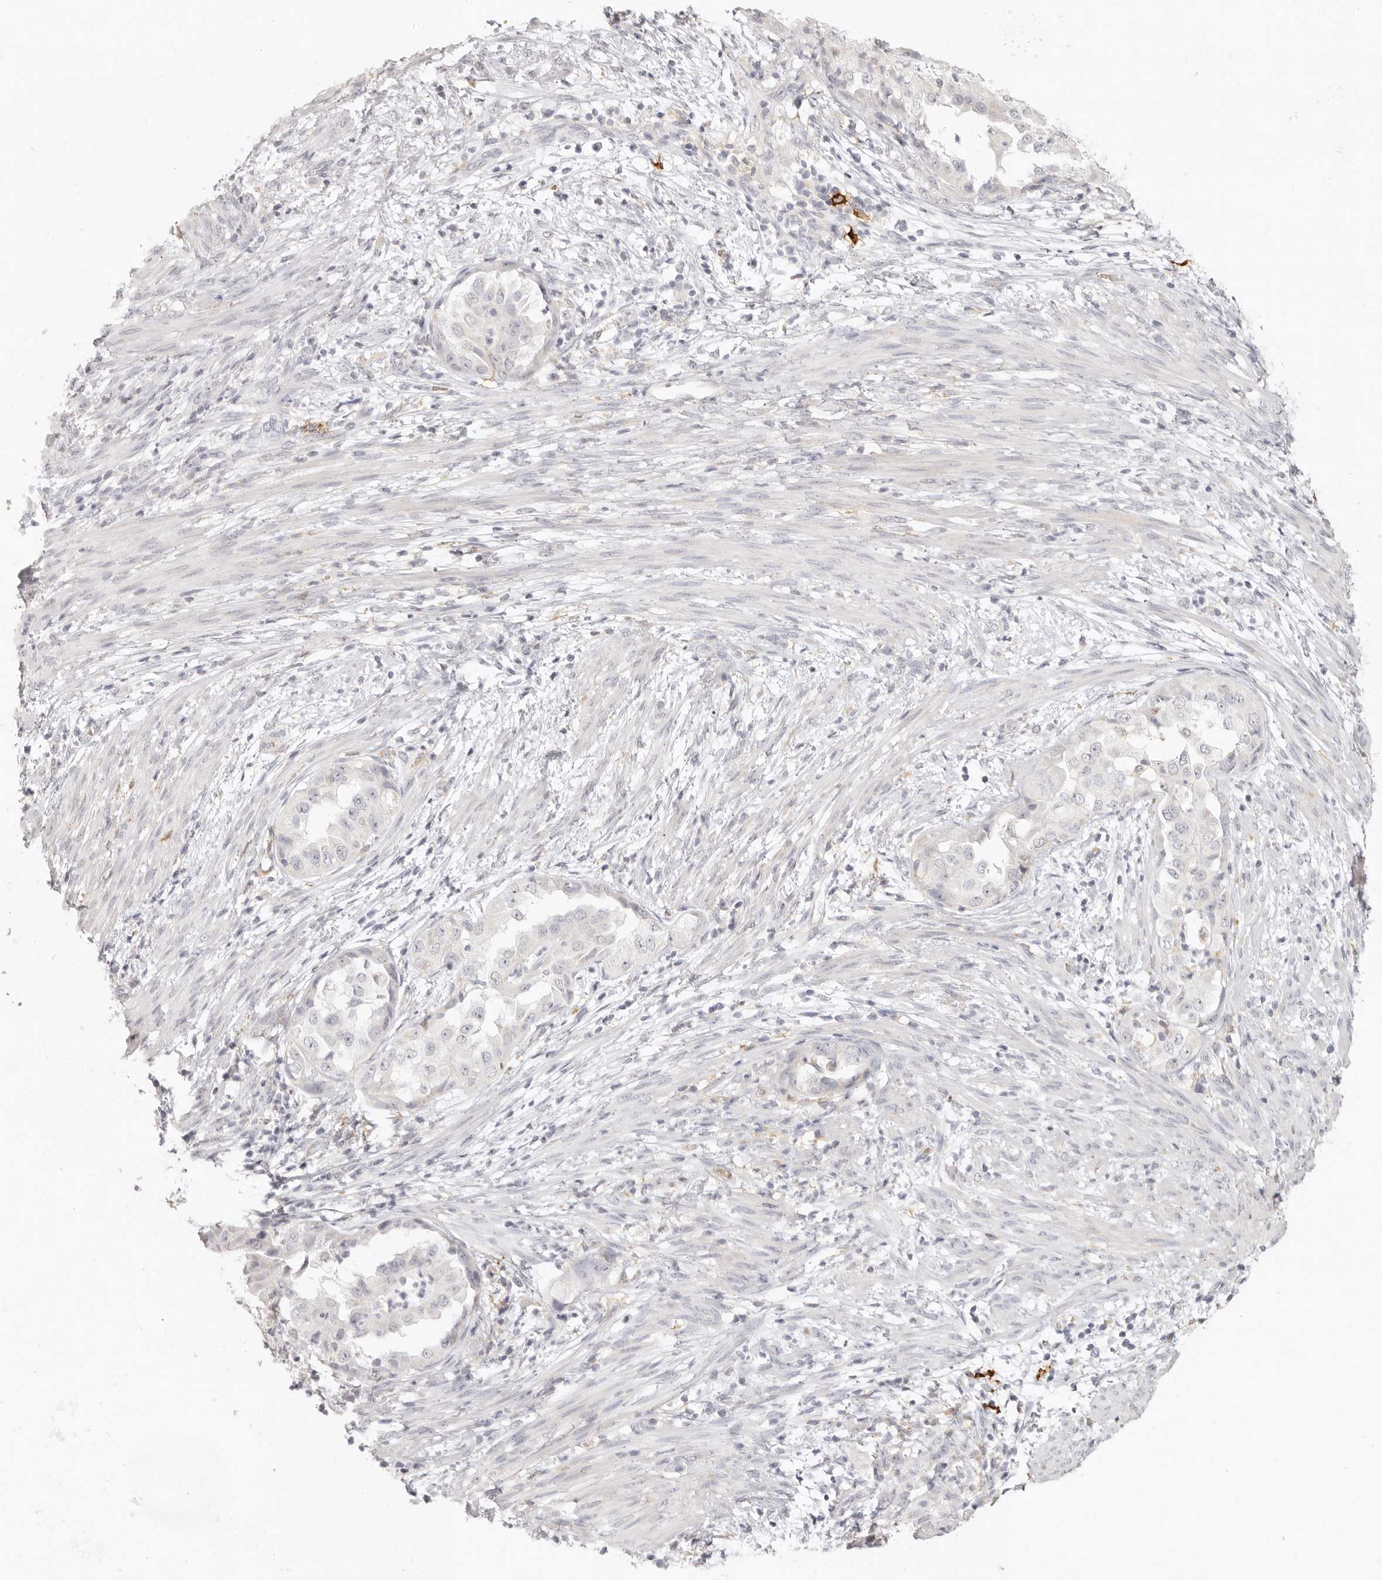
{"staining": {"intensity": "negative", "quantity": "none", "location": "none"}, "tissue": "endometrial cancer", "cell_type": "Tumor cells", "image_type": "cancer", "snomed": [{"axis": "morphology", "description": "Adenocarcinoma, NOS"}, {"axis": "topography", "description": "Endometrium"}], "caption": "Immunohistochemical staining of human endometrial cancer reveals no significant positivity in tumor cells.", "gene": "NIBAN1", "patient": {"sex": "female", "age": 85}}